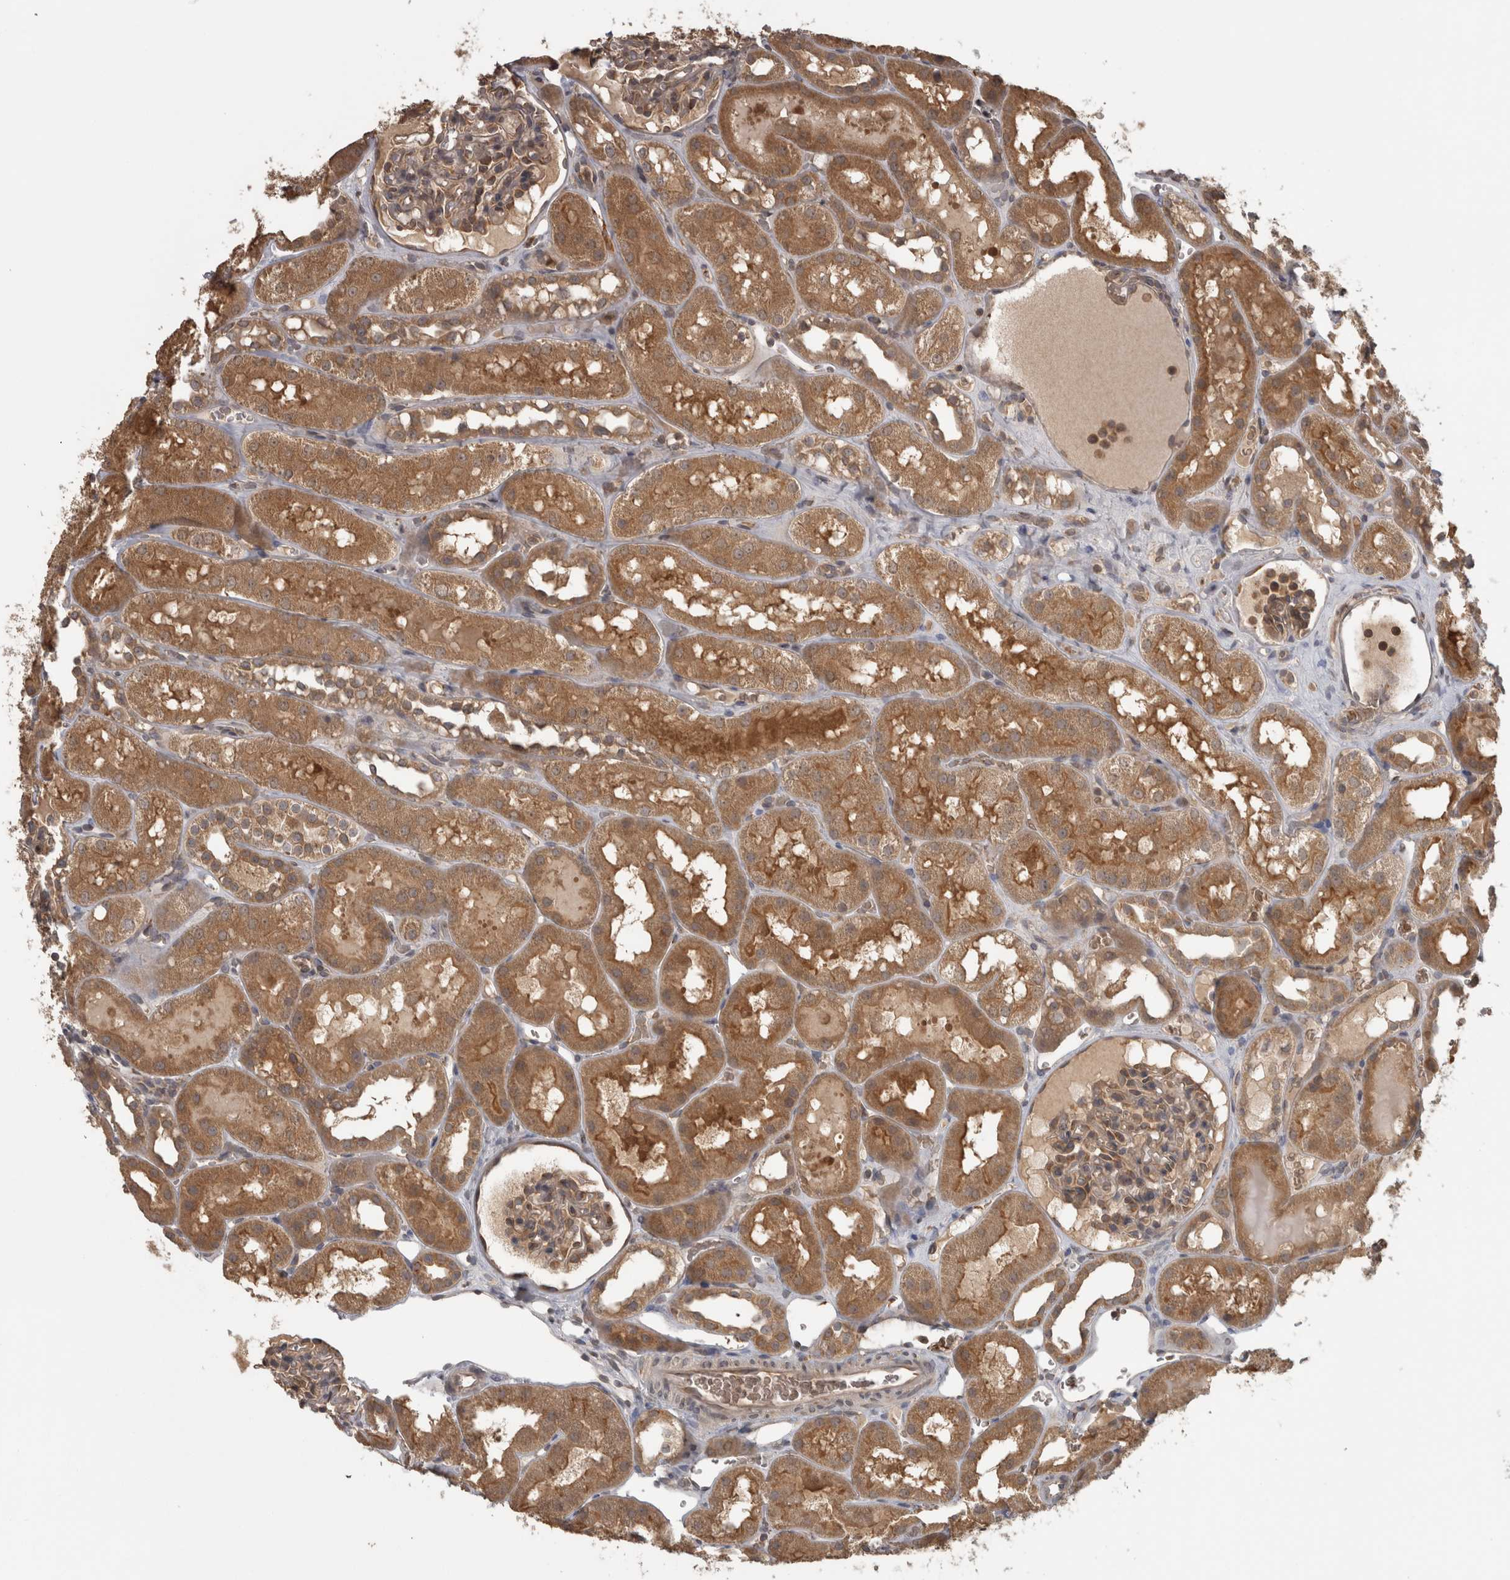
{"staining": {"intensity": "moderate", "quantity": ">75%", "location": "cytoplasmic/membranous"}, "tissue": "kidney", "cell_type": "Cells in glomeruli", "image_type": "normal", "snomed": [{"axis": "morphology", "description": "Normal tissue, NOS"}, {"axis": "topography", "description": "Kidney"}, {"axis": "topography", "description": "Urinary bladder"}], "caption": "An IHC micrograph of normal tissue is shown. Protein staining in brown shows moderate cytoplasmic/membranous positivity in kidney within cells in glomeruli.", "gene": "MICU3", "patient": {"sex": "male", "age": 16}}